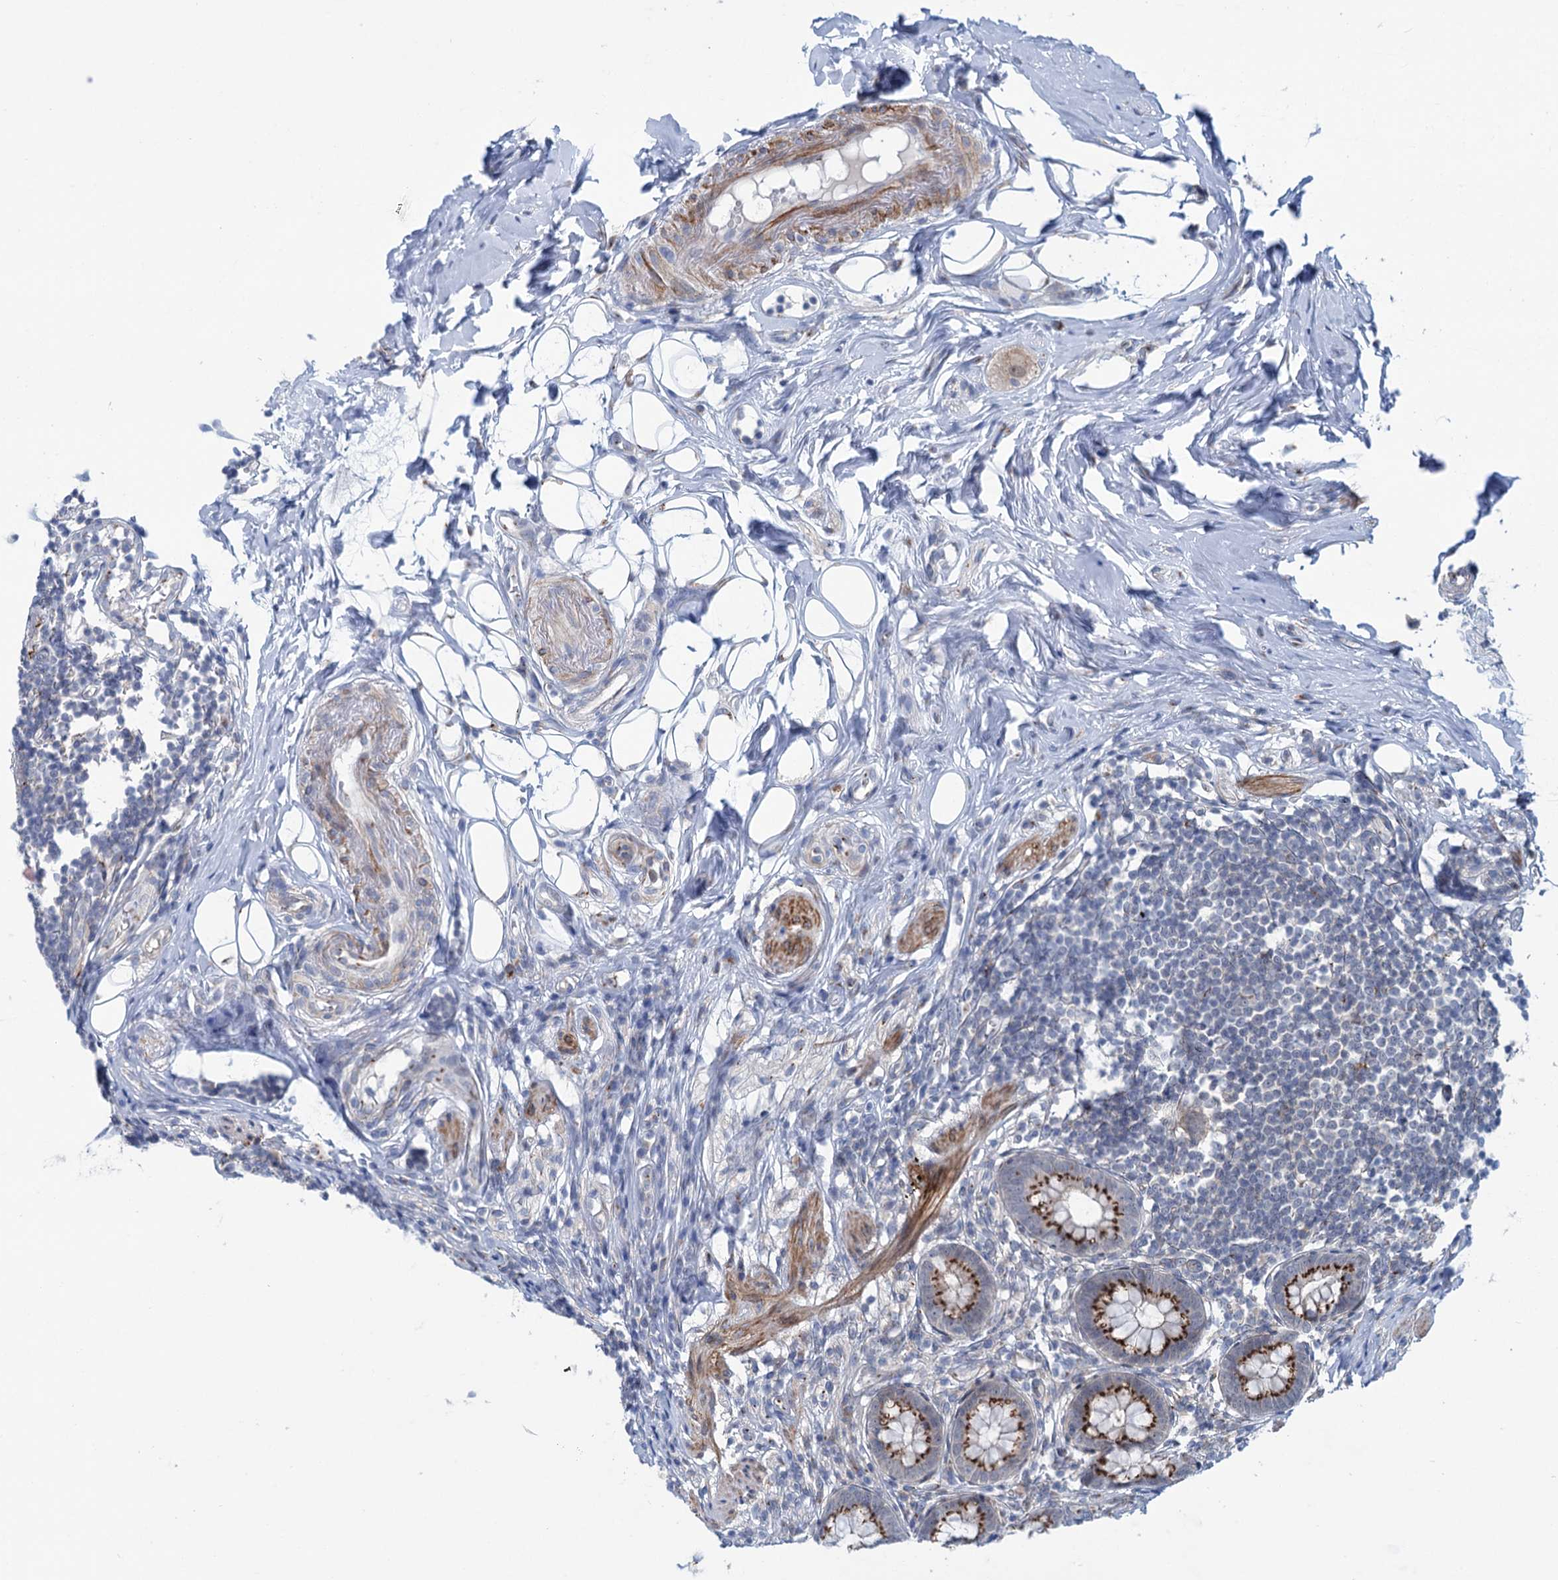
{"staining": {"intensity": "strong", "quantity": ">75%", "location": "cytoplasmic/membranous"}, "tissue": "appendix", "cell_type": "Glandular cells", "image_type": "normal", "snomed": [{"axis": "morphology", "description": "Normal tissue, NOS"}, {"axis": "topography", "description": "Appendix"}], "caption": "Glandular cells demonstrate high levels of strong cytoplasmic/membranous staining in approximately >75% of cells in unremarkable appendix.", "gene": "ELP4", "patient": {"sex": "female", "age": 62}}